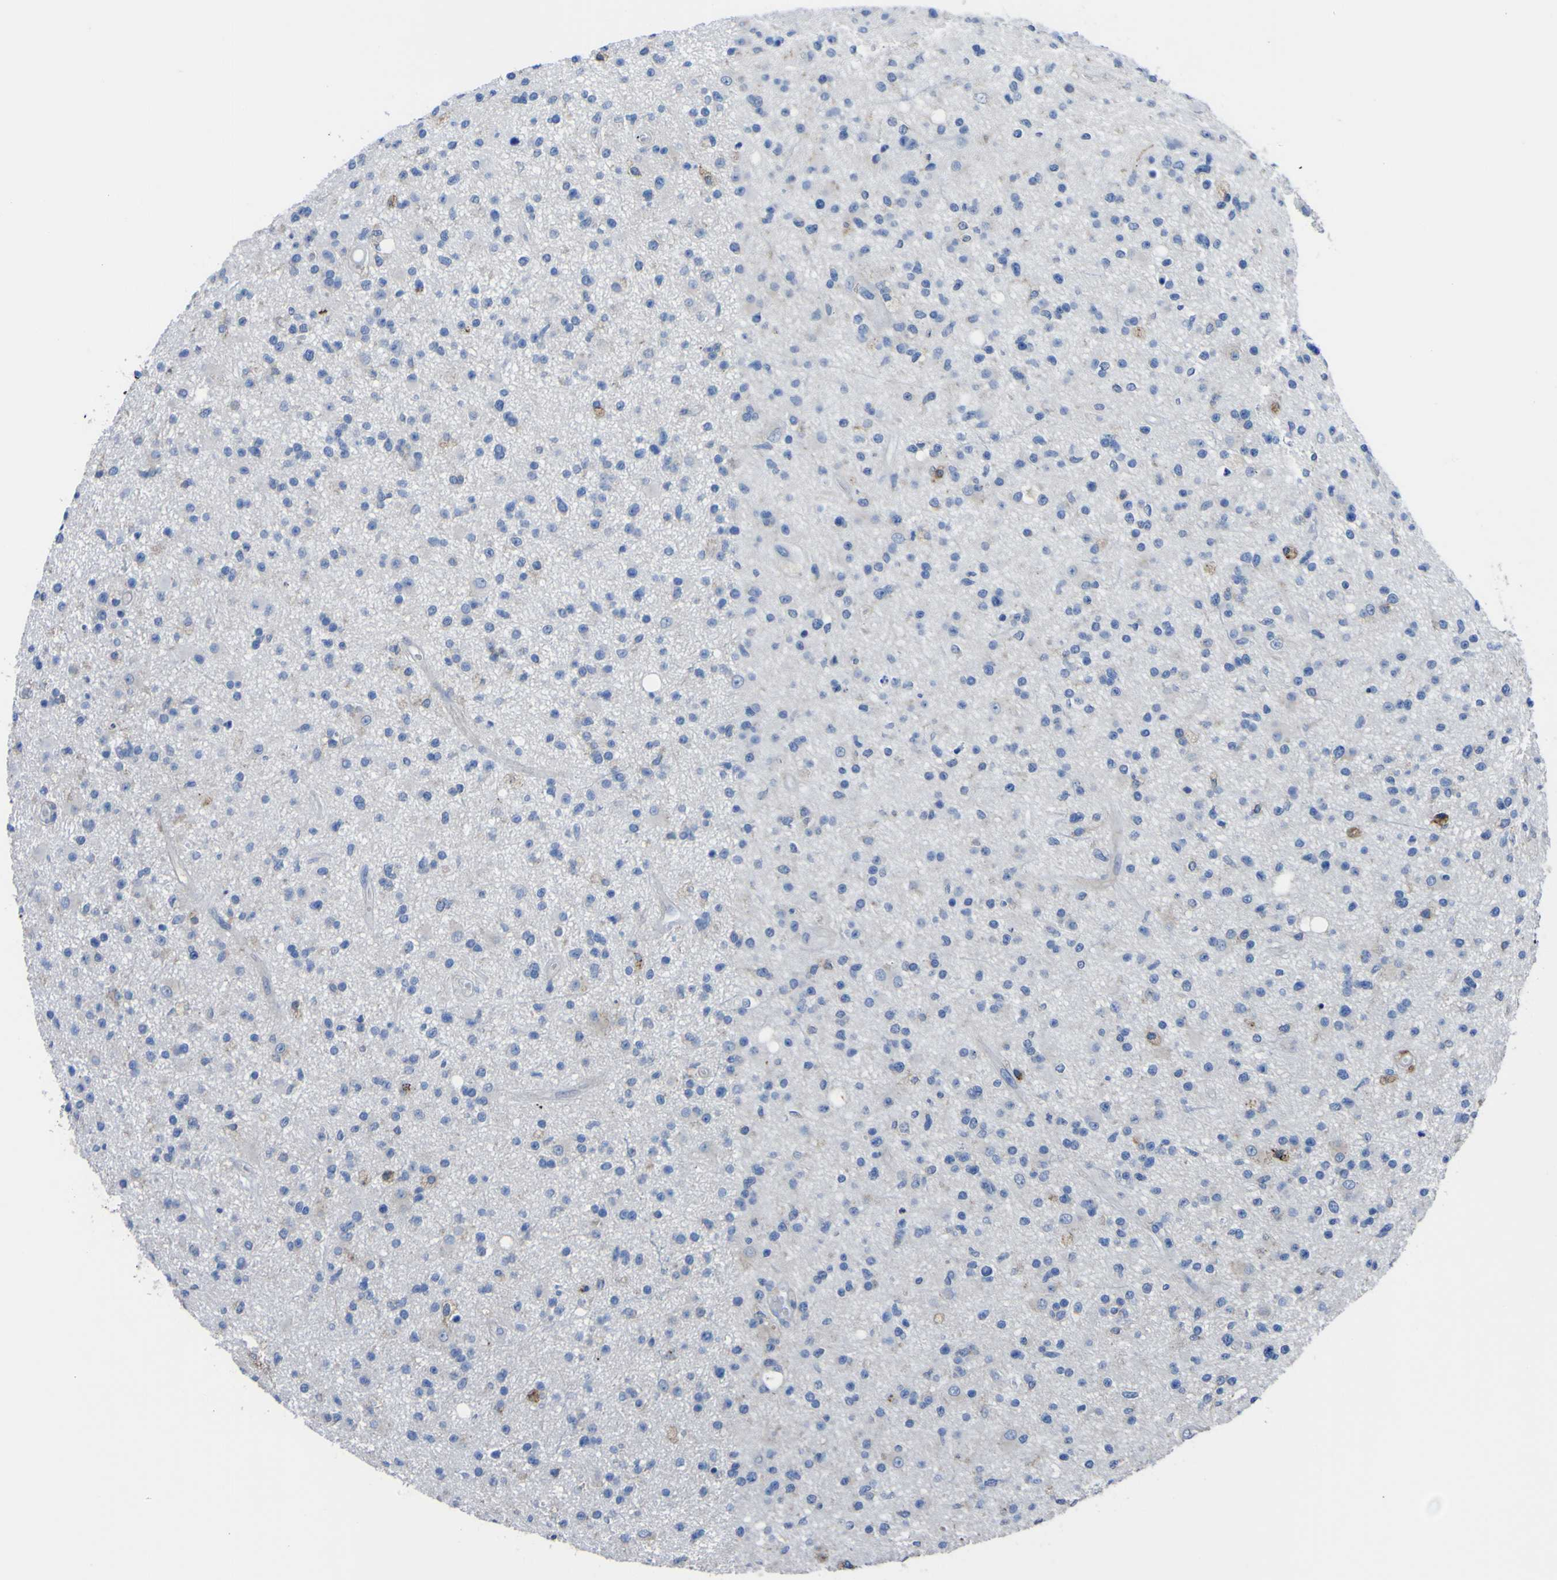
{"staining": {"intensity": "strong", "quantity": "<25%", "location": "cytoplasmic/membranous"}, "tissue": "glioma", "cell_type": "Tumor cells", "image_type": "cancer", "snomed": [{"axis": "morphology", "description": "Glioma, malignant, High grade"}, {"axis": "topography", "description": "Brain"}], "caption": "The image reveals immunohistochemical staining of malignant high-grade glioma. There is strong cytoplasmic/membranous positivity is appreciated in approximately <25% of tumor cells.", "gene": "AGO4", "patient": {"sex": "male", "age": 33}}